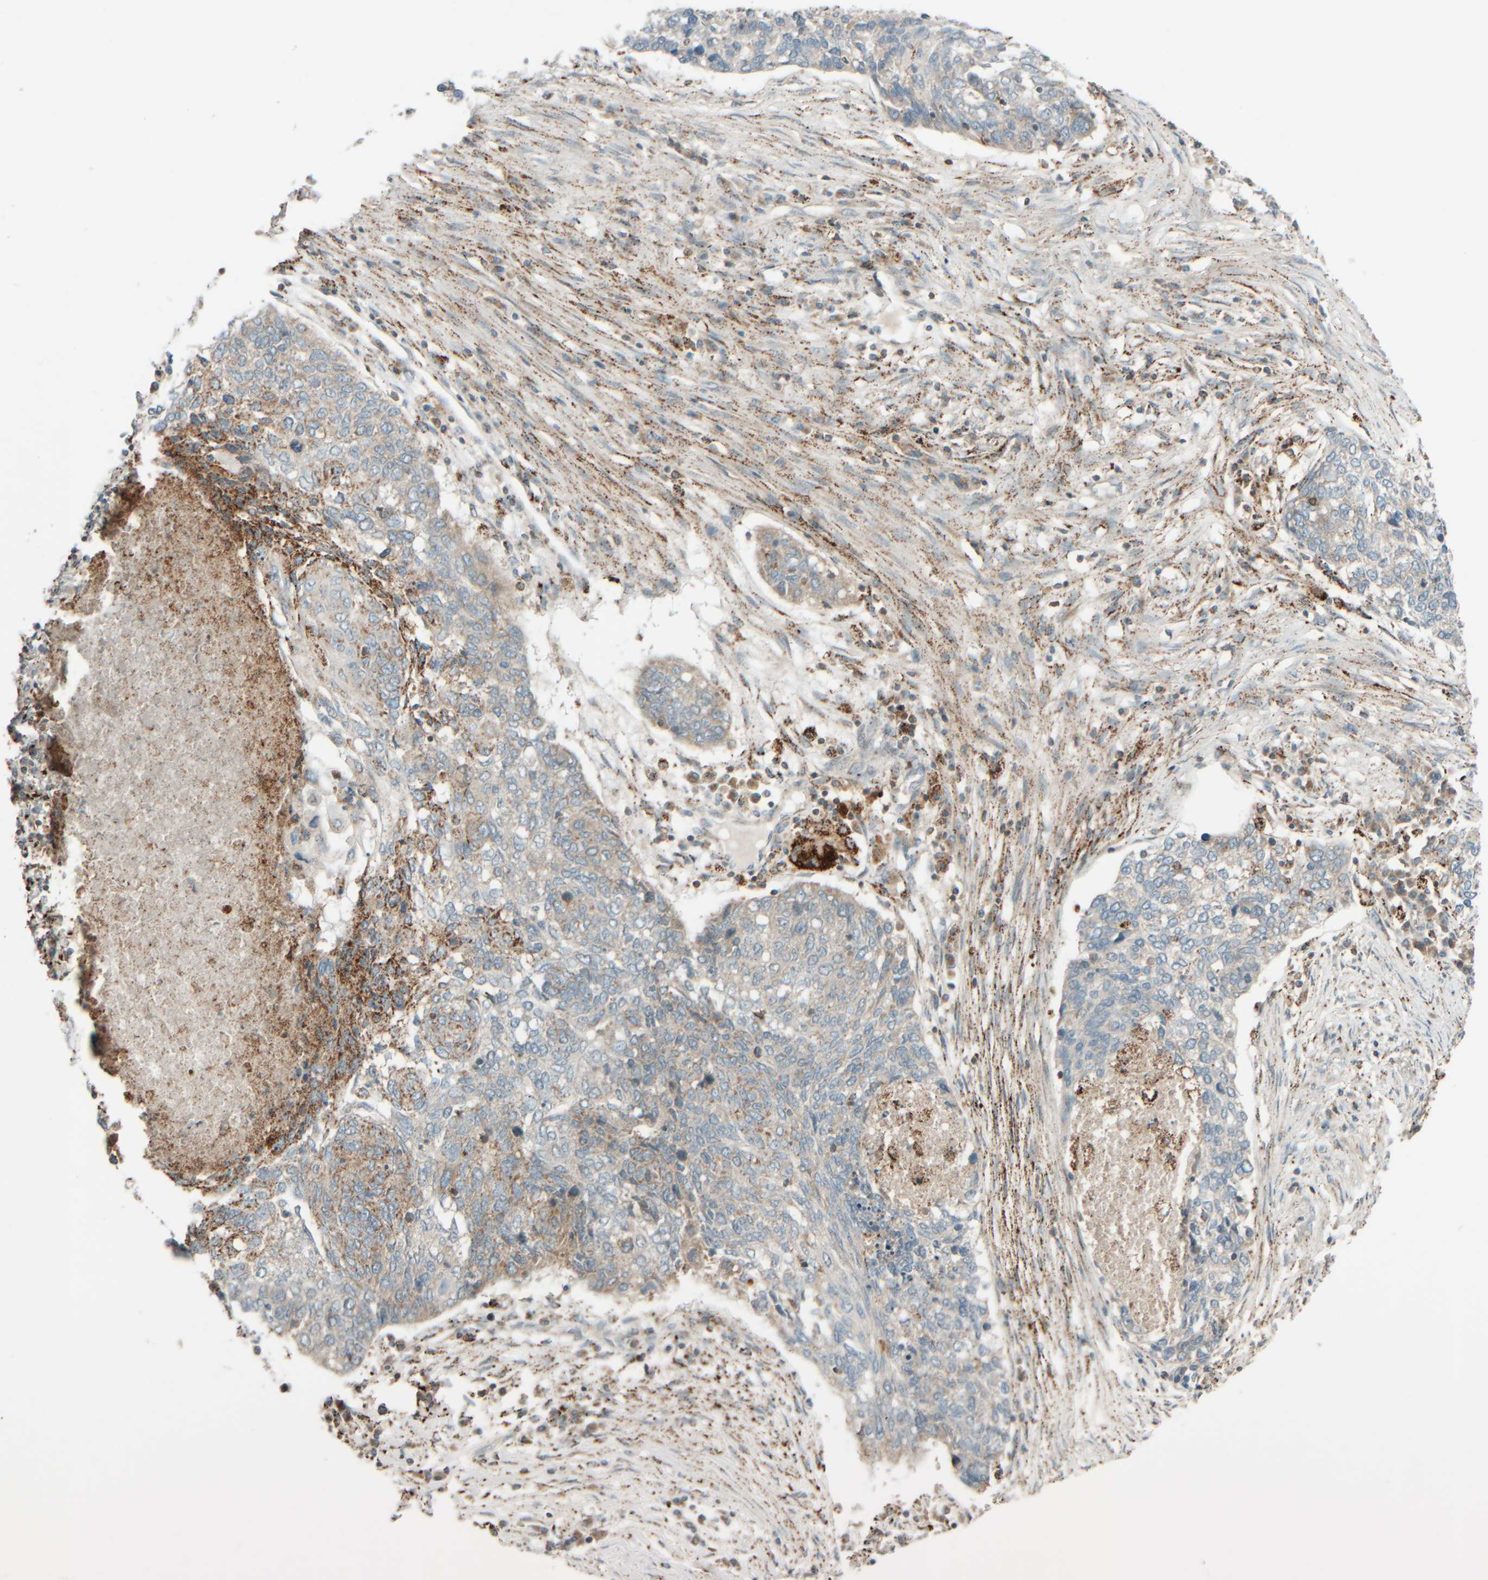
{"staining": {"intensity": "weak", "quantity": "<25%", "location": "cytoplasmic/membranous"}, "tissue": "lung cancer", "cell_type": "Tumor cells", "image_type": "cancer", "snomed": [{"axis": "morphology", "description": "Squamous cell carcinoma, NOS"}, {"axis": "topography", "description": "Lung"}], "caption": "There is no significant expression in tumor cells of lung cancer (squamous cell carcinoma).", "gene": "SPAG5", "patient": {"sex": "female", "age": 63}}